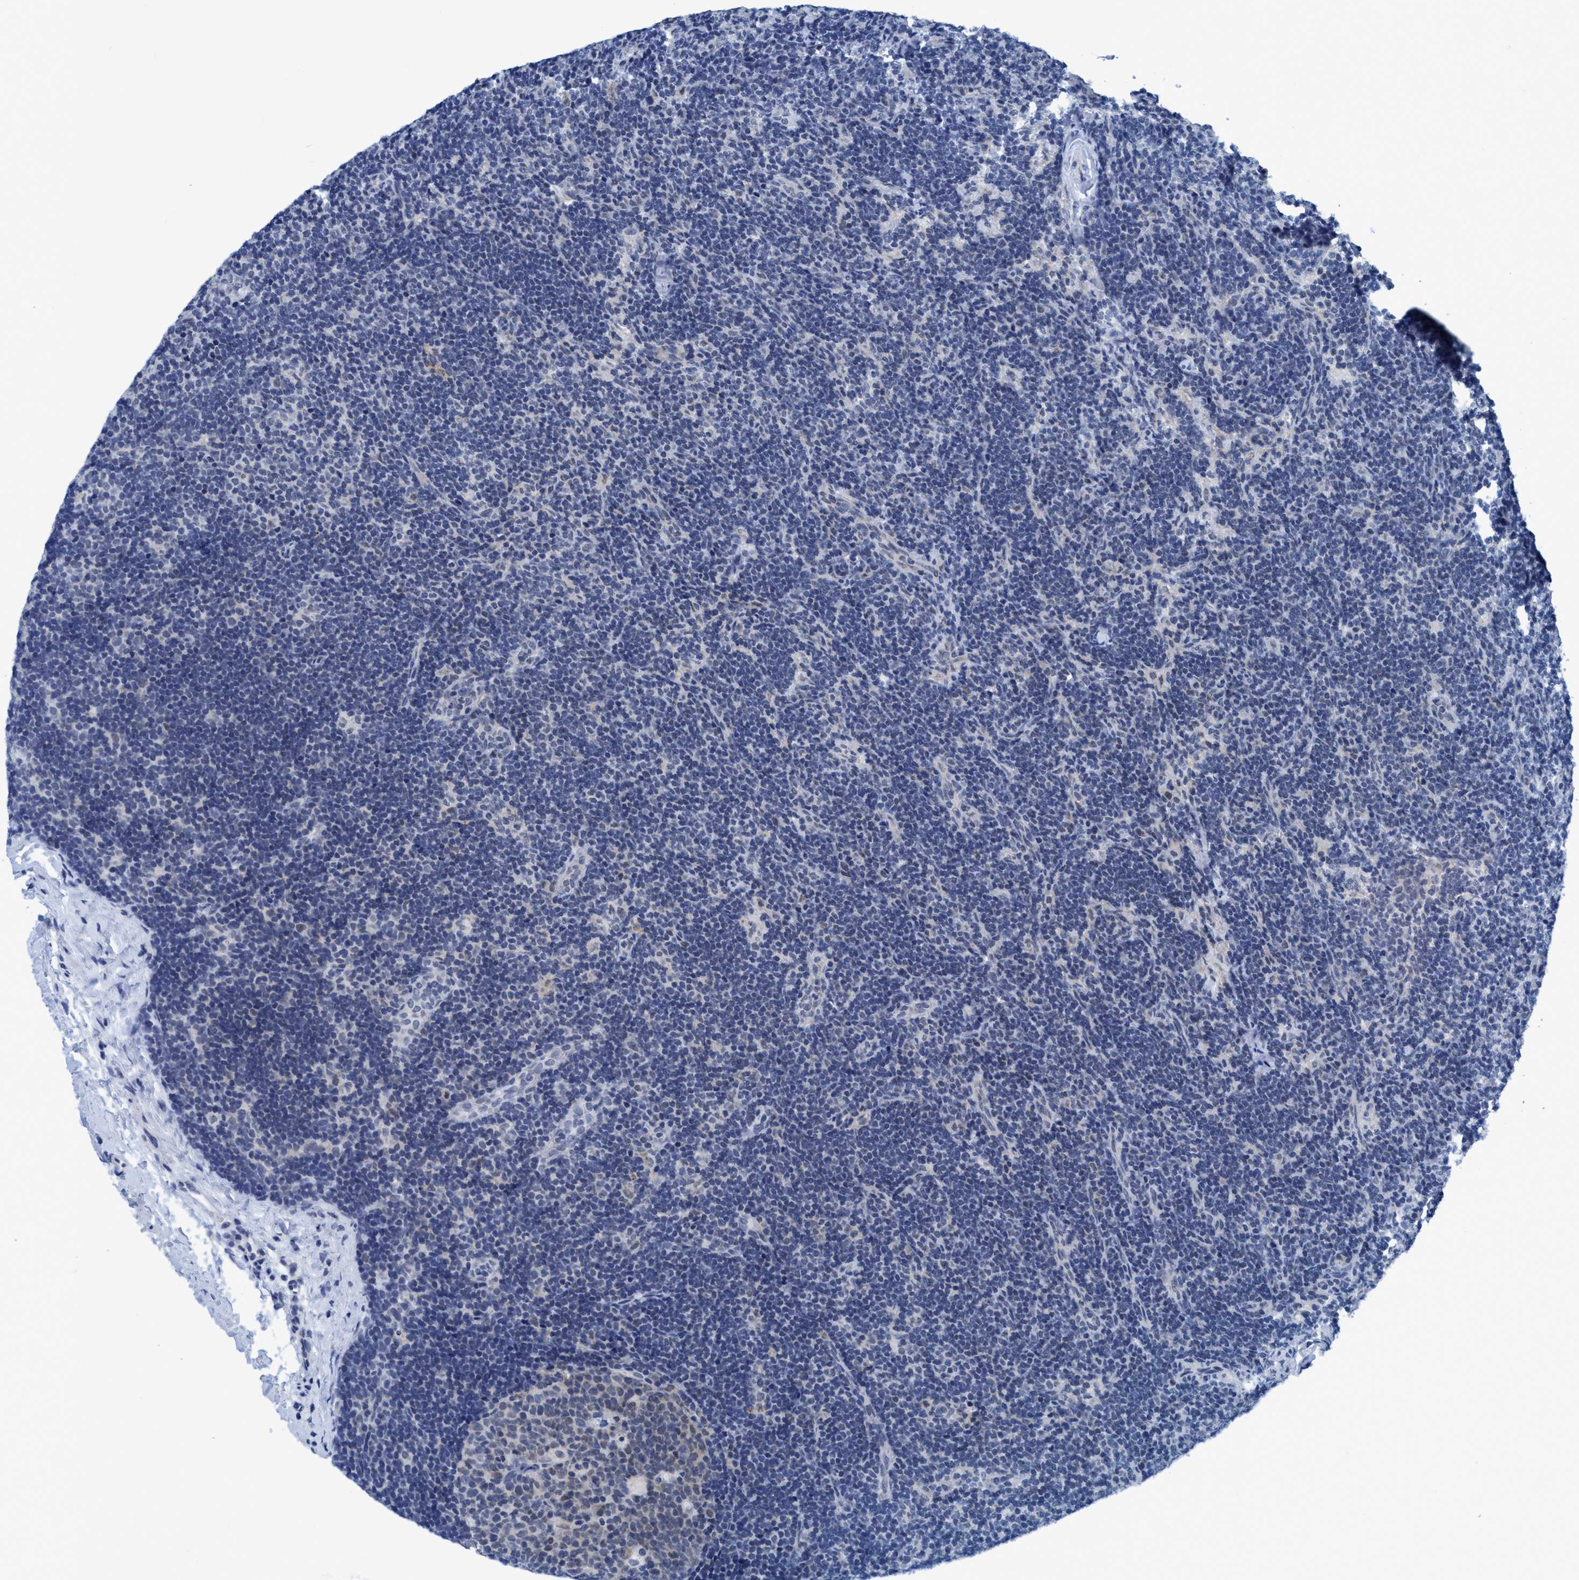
{"staining": {"intensity": "weak", "quantity": "<25%", "location": "nuclear"}, "tissue": "lymph node", "cell_type": "Germinal center cells", "image_type": "normal", "snomed": [{"axis": "morphology", "description": "Normal tissue, NOS"}, {"axis": "topography", "description": "Lymph node"}], "caption": "DAB (3,3'-diaminobenzidine) immunohistochemical staining of normal human lymph node displays no significant expression in germinal center cells. The staining was performed using DAB to visualize the protein expression in brown, while the nuclei were stained in blue with hematoxylin (Magnification: 20x).", "gene": "DNAI1", "patient": {"sex": "female", "age": 22}}